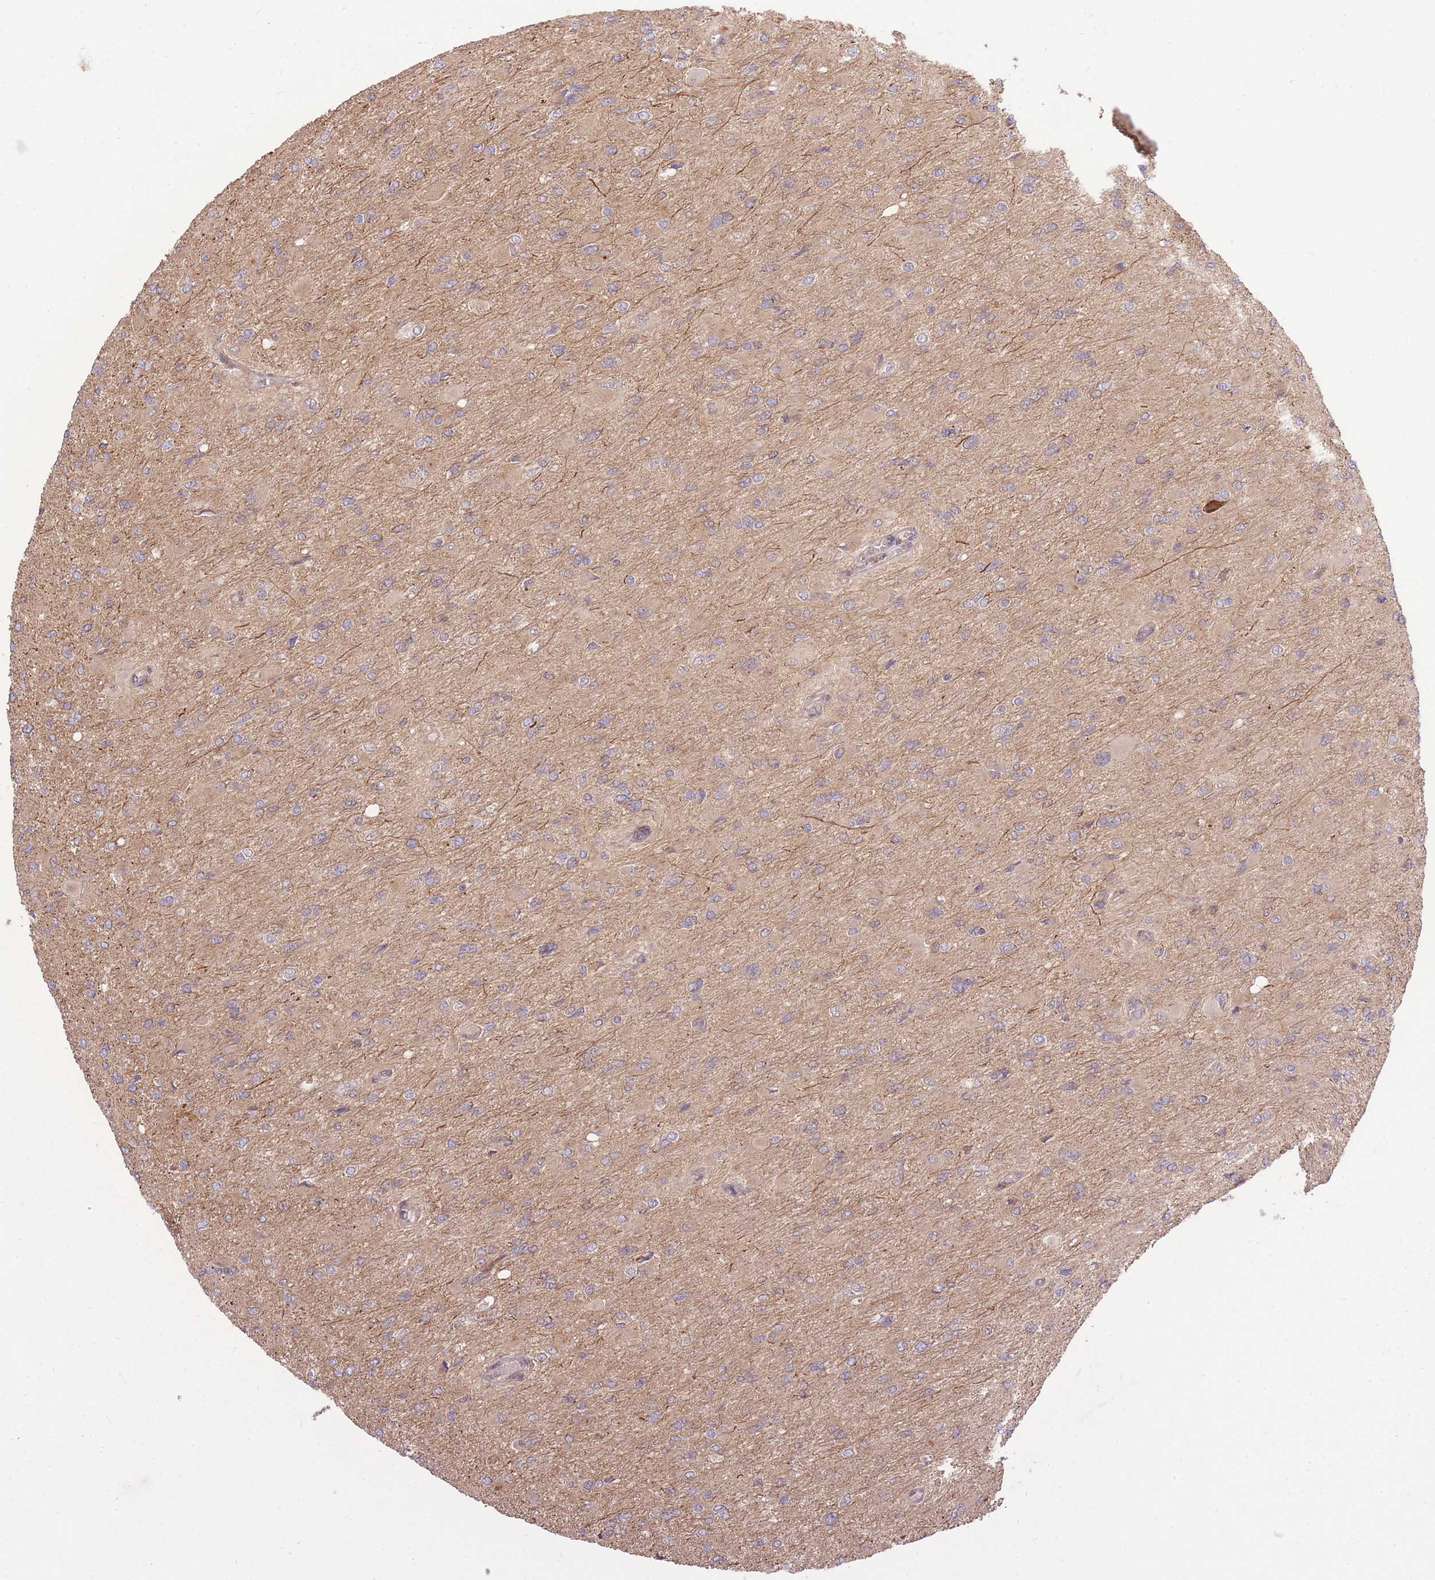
{"staining": {"intensity": "negative", "quantity": "none", "location": "none"}, "tissue": "glioma", "cell_type": "Tumor cells", "image_type": "cancer", "snomed": [{"axis": "morphology", "description": "Glioma, malignant, High grade"}, {"axis": "topography", "description": "Cerebral cortex"}], "caption": "An IHC histopathology image of malignant glioma (high-grade) is shown. There is no staining in tumor cells of malignant glioma (high-grade).", "gene": "ZNF391", "patient": {"sex": "female", "age": 36}}